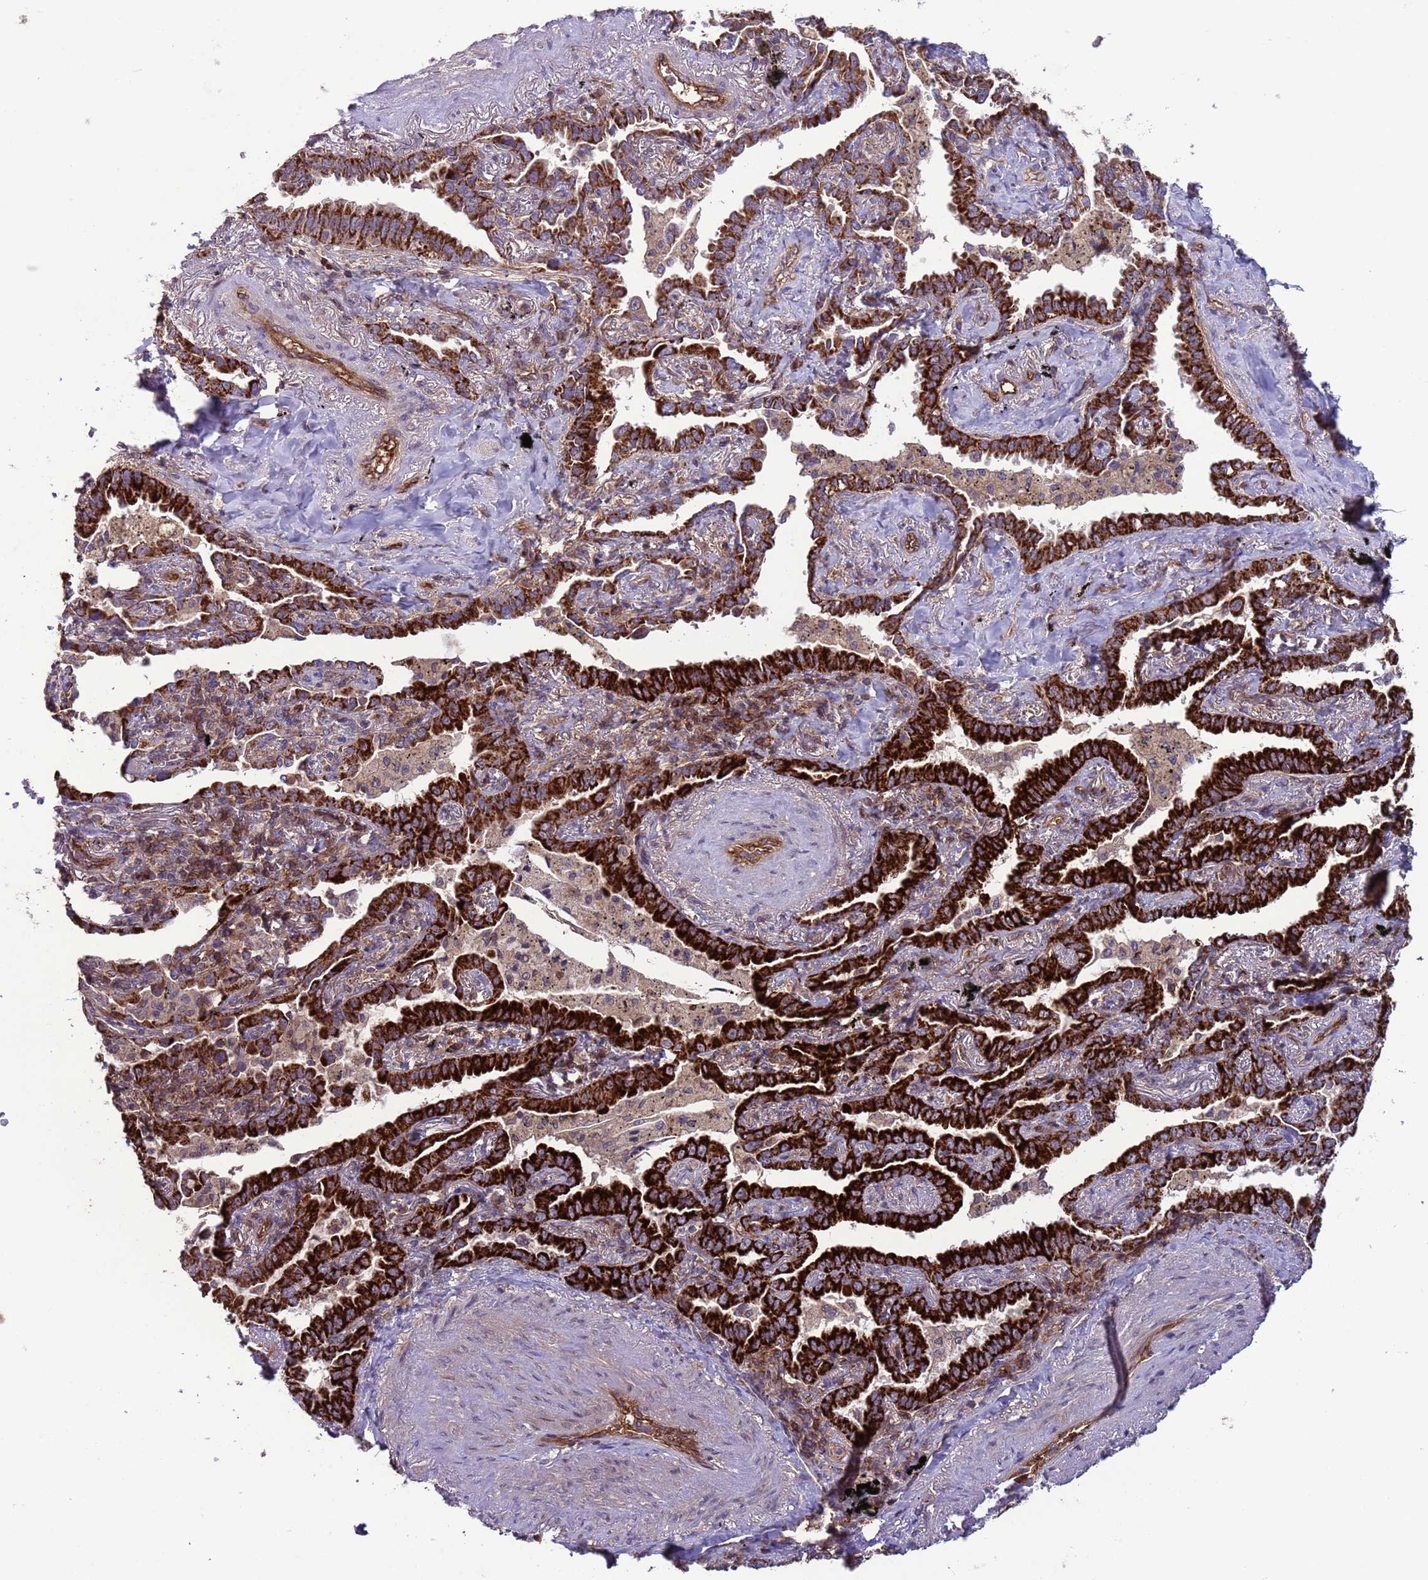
{"staining": {"intensity": "strong", "quantity": ">75%", "location": "cytoplasmic/membranous"}, "tissue": "lung cancer", "cell_type": "Tumor cells", "image_type": "cancer", "snomed": [{"axis": "morphology", "description": "Adenocarcinoma, NOS"}, {"axis": "topography", "description": "Lung"}], "caption": "Immunohistochemical staining of lung adenocarcinoma exhibits strong cytoplasmic/membranous protein staining in about >75% of tumor cells.", "gene": "ACAD8", "patient": {"sex": "male", "age": 67}}